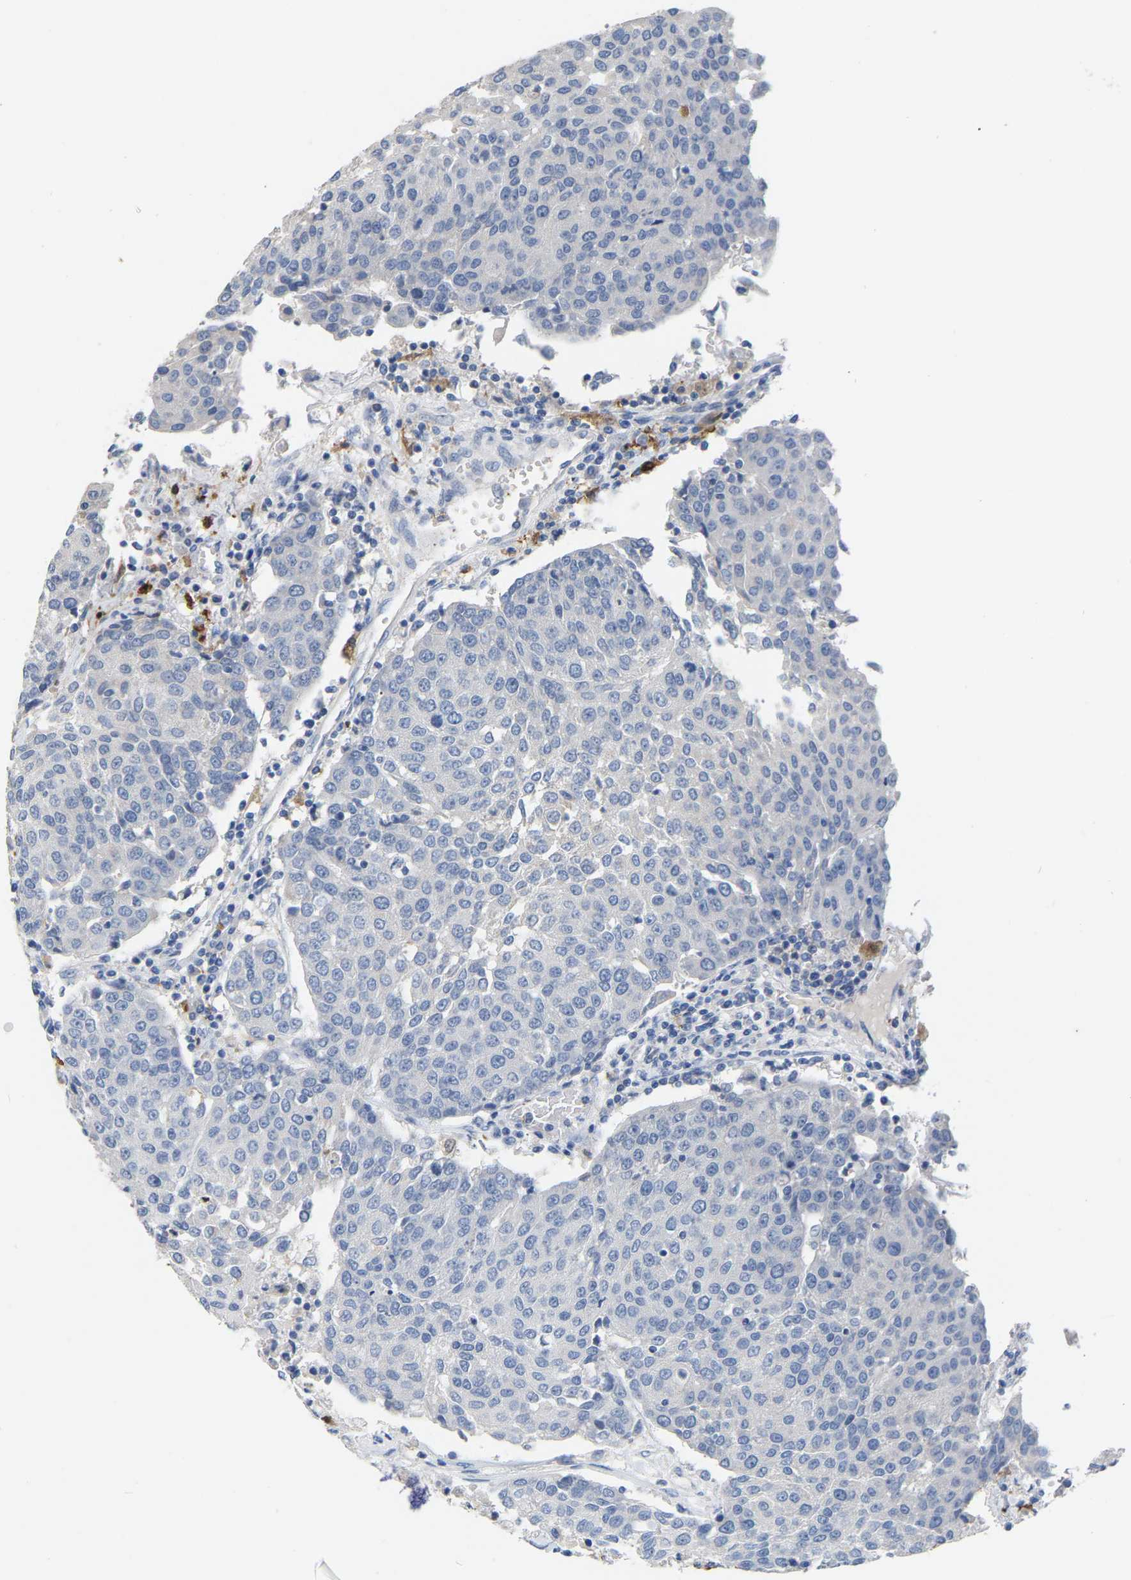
{"staining": {"intensity": "negative", "quantity": "none", "location": "none"}, "tissue": "urothelial cancer", "cell_type": "Tumor cells", "image_type": "cancer", "snomed": [{"axis": "morphology", "description": "Urothelial carcinoma, High grade"}, {"axis": "topography", "description": "Urinary bladder"}], "caption": "High power microscopy histopathology image of an immunohistochemistry histopathology image of urothelial cancer, revealing no significant expression in tumor cells. The staining was performed using DAB (3,3'-diaminobenzidine) to visualize the protein expression in brown, while the nuclei were stained in blue with hematoxylin (Magnification: 20x).", "gene": "ULBP2", "patient": {"sex": "female", "age": 85}}